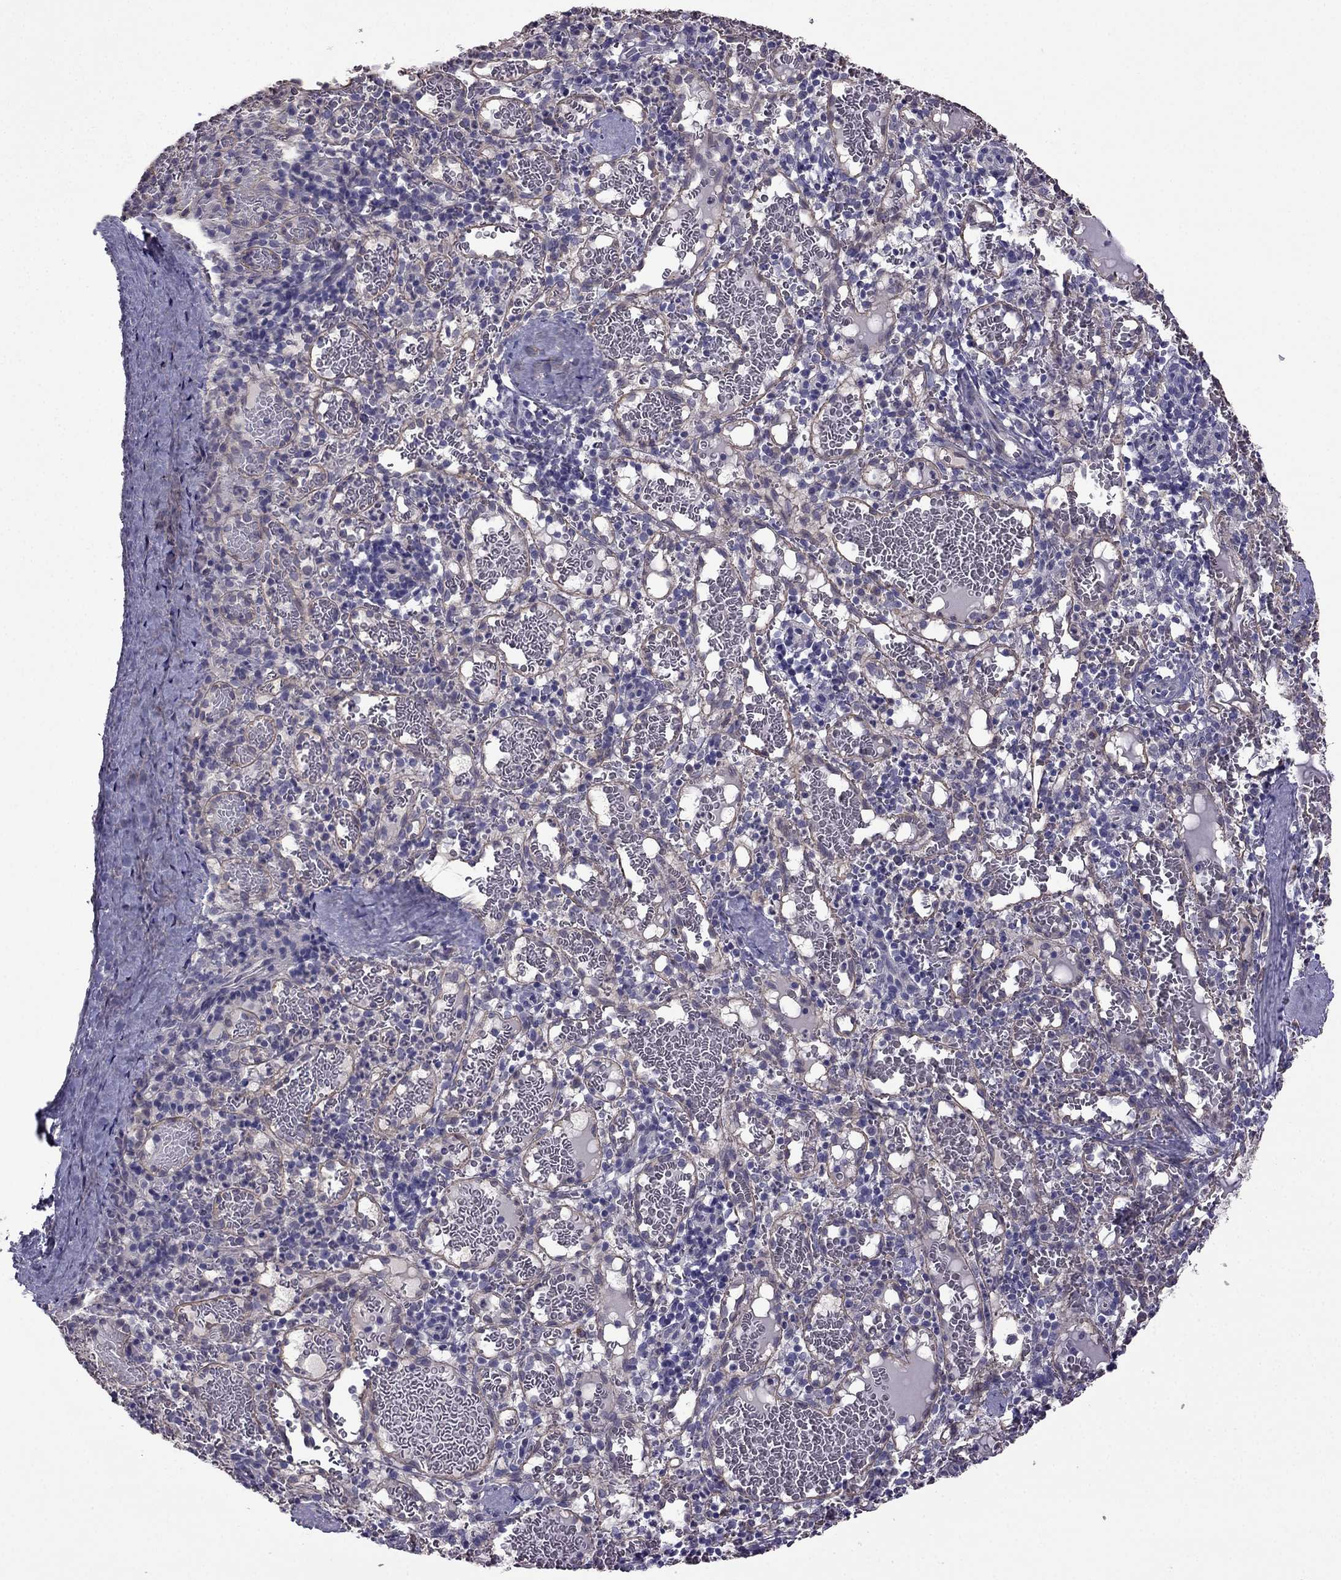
{"staining": {"intensity": "negative", "quantity": "none", "location": "none"}, "tissue": "spleen", "cell_type": "Cells in red pulp", "image_type": "normal", "snomed": [{"axis": "morphology", "description": "Normal tissue, NOS"}, {"axis": "topography", "description": "Spleen"}], "caption": "Cells in red pulp are negative for brown protein staining in unremarkable spleen. Nuclei are stained in blue.", "gene": "CDH9", "patient": {"sex": "male", "age": 11}}